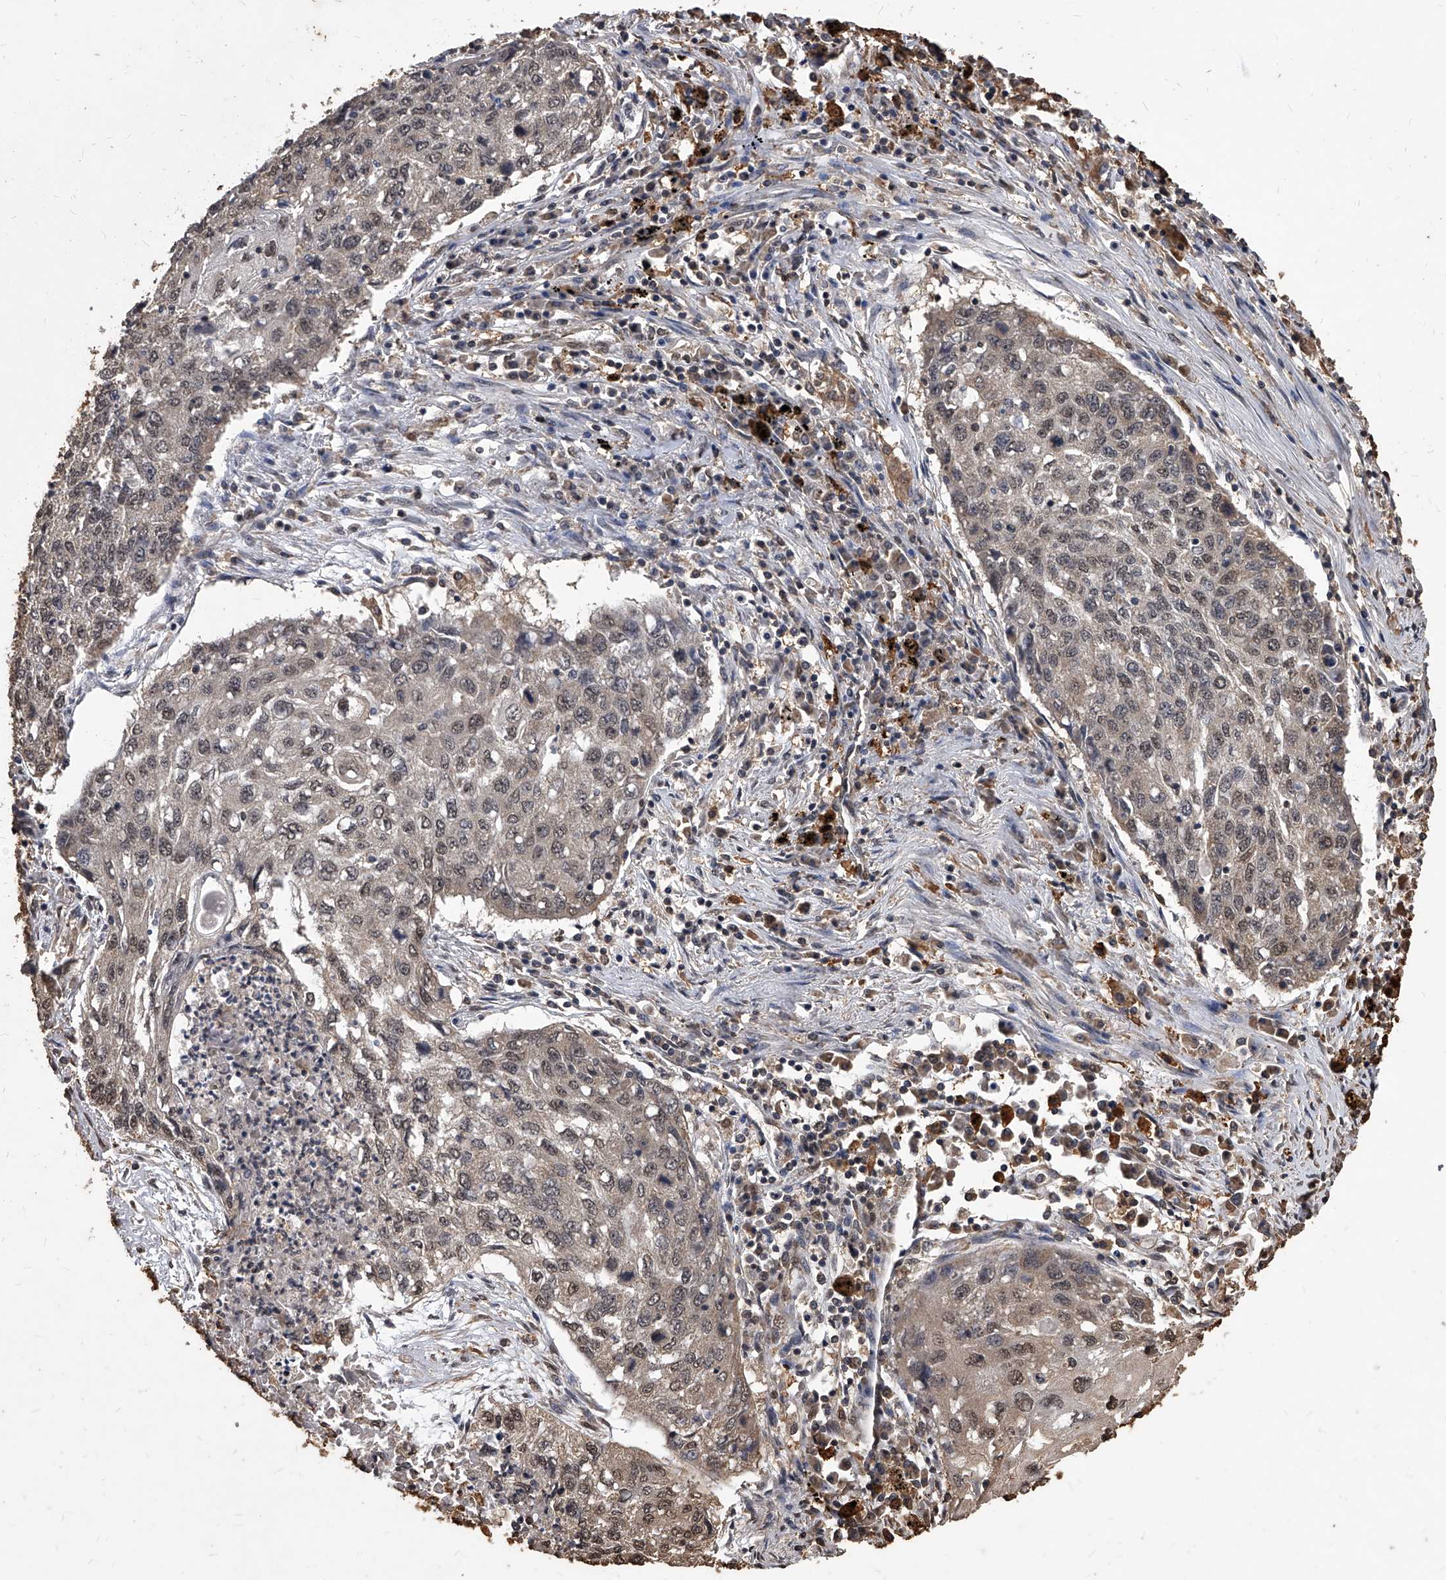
{"staining": {"intensity": "moderate", "quantity": ">75%", "location": "cytoplasmic/membranous,nuclear"}, "tissue": "lung cancer", "cell_type": "Tumor cells", "image_type": "cancer", "snomed": [{"axis": "morphology", "description": "Squamous cell carcinoma, NOS"}, {"axis": "topography", "description": "Lung"}], "caption": "Immunohistochemical staining of lung cancer shows medium levels of moderate cytoplasmic/membranous and nuclear expression in approximately >75% of tumor cells. The protein of interest is shown in brown color, while the nuclei are stained blue.", "gene": "FBXL4", "patient": {"sex": "female", "age": 63}}